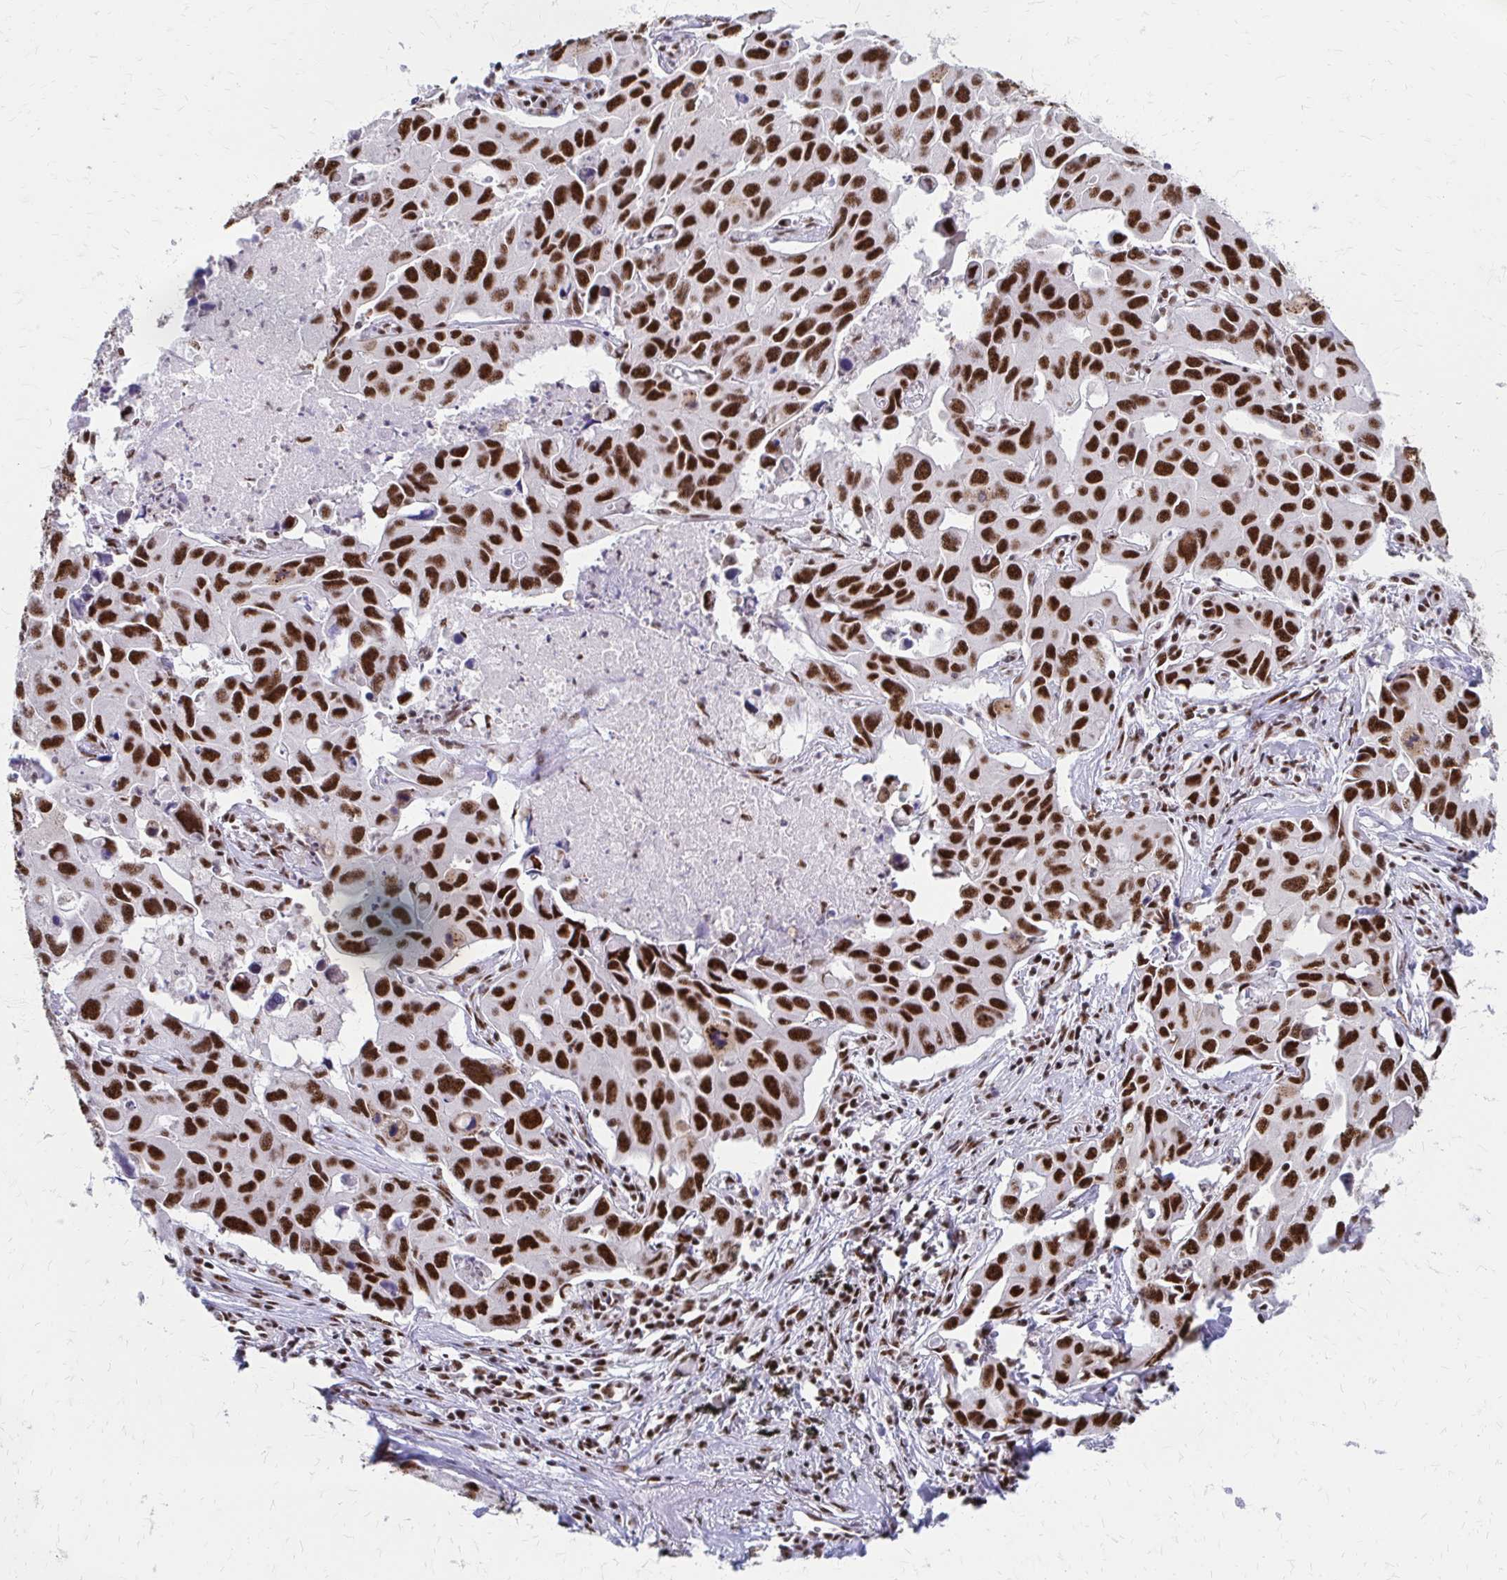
{"staining": {"intensity": "strong", "quantity": ">75%", "location": "nuclear"}, "tissue": "lung cancer", "cell_type": "Tumor cells", "image_type": "cancer", "snomed": [{"axis": "morphology", "description": "Adenocarcinoma, NOS"}, {"axis": "topography", "description": "Lung"}], "caption": "Protein staining reveals strong nuclear positivity in approximately >75% of tumor cells in adenocarcinoma (lung).", "gene": "CNKSR3", "patient": {"sex": "male", "age": 64}}